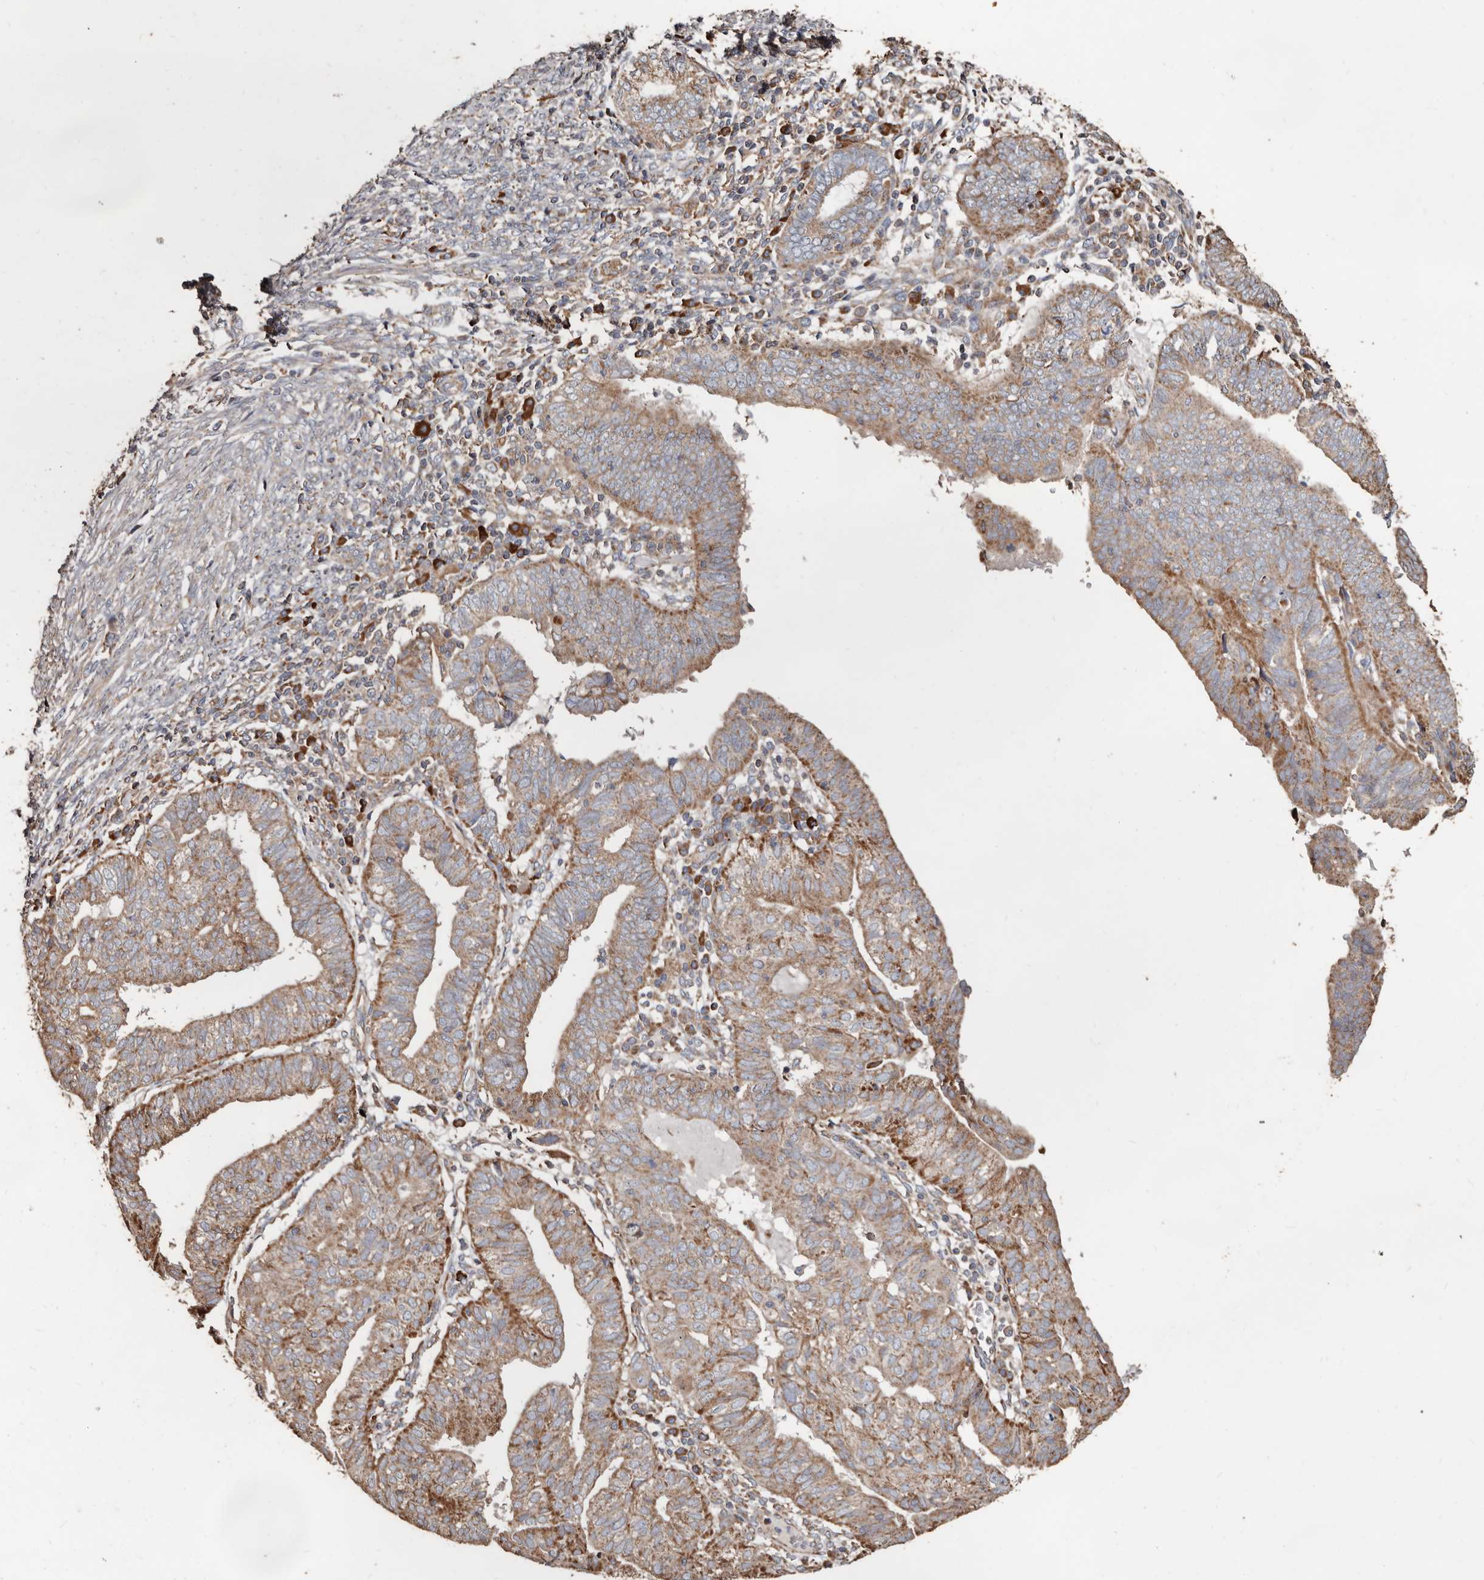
{"staining": {"intensity": "moderate", "quantity": ">75%", "location": "cytoplasmic/membranous"}, "tissue": "endometrial cancer", "cell_type": "Tumor cells", "image_type": "cancer", "snomed": [{"axis": "morphology", "description": "Adenocarcinoma, NOS"}, {"axis": "topography", "description": "Uterus"}], "caption": "Immunohistochemistry (IHC) (DAB (3,3'-diaminobenzidine)) staining of human endometrial cancer exhibits moderate cytoplasmic/membranous protein expression in about >75% of tumor cells.", "gene": "OSGIN2", "patient": {"sex": "female", "age": 77}}